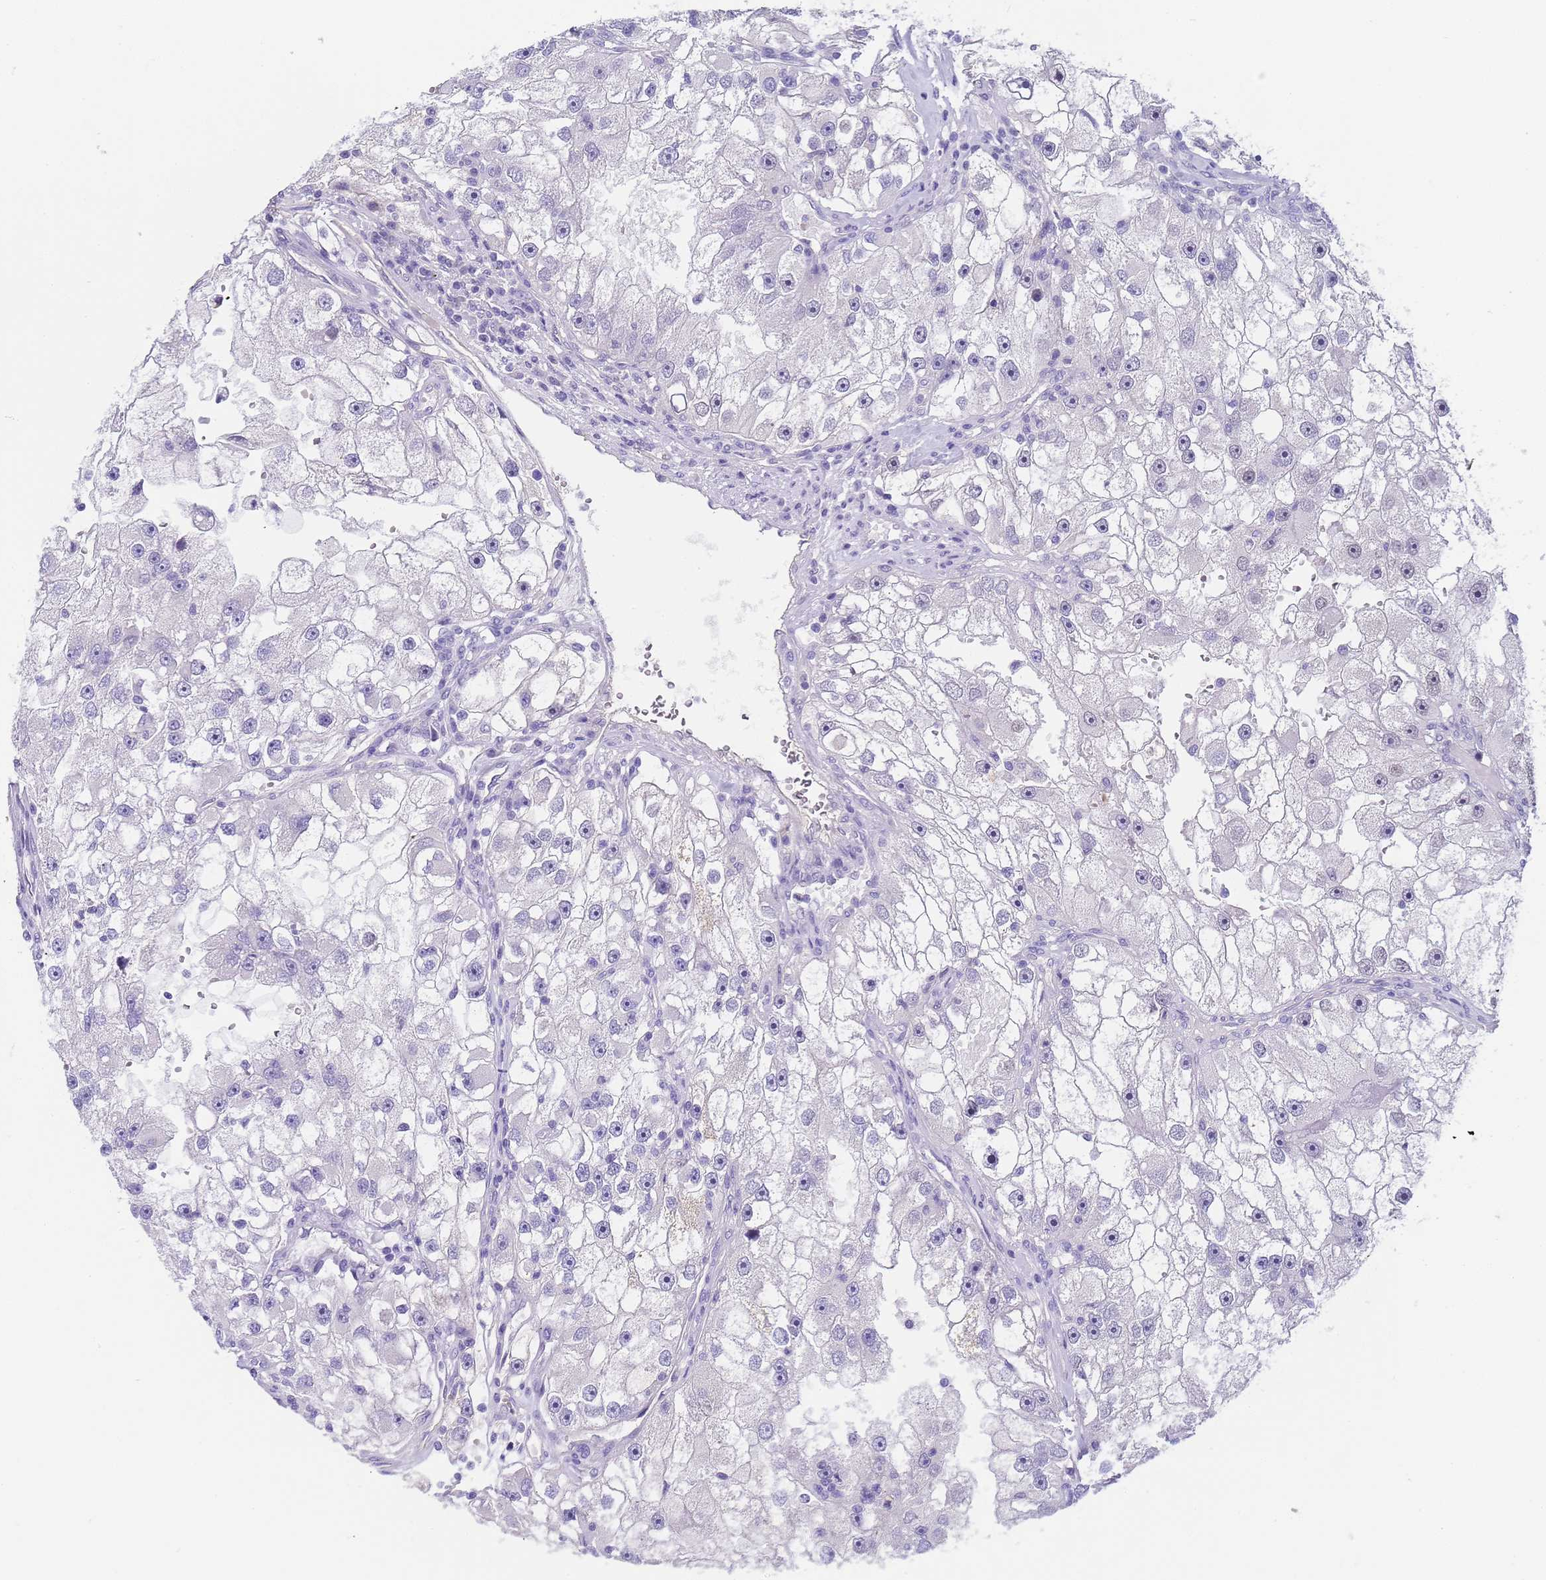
{"staining": {"intensity": "negative", "quantity": "none", "location": "none"}, "tissue": "renal cancer", "cell_type": "Tumor cells", "image_type": "cancer", "snomed": [{"axis": "morphology", "description": "Adenocarcinoma, NOS"}, {"axis": "topography", "description": "Kidney"}], "caption": "Renal cancer (adenocarcinoma) was stained to show a protein in brown. There is no significant positivity in tumor cells.", "gene": "CTRC", "patient": {"sex": "male", "age": 63}}